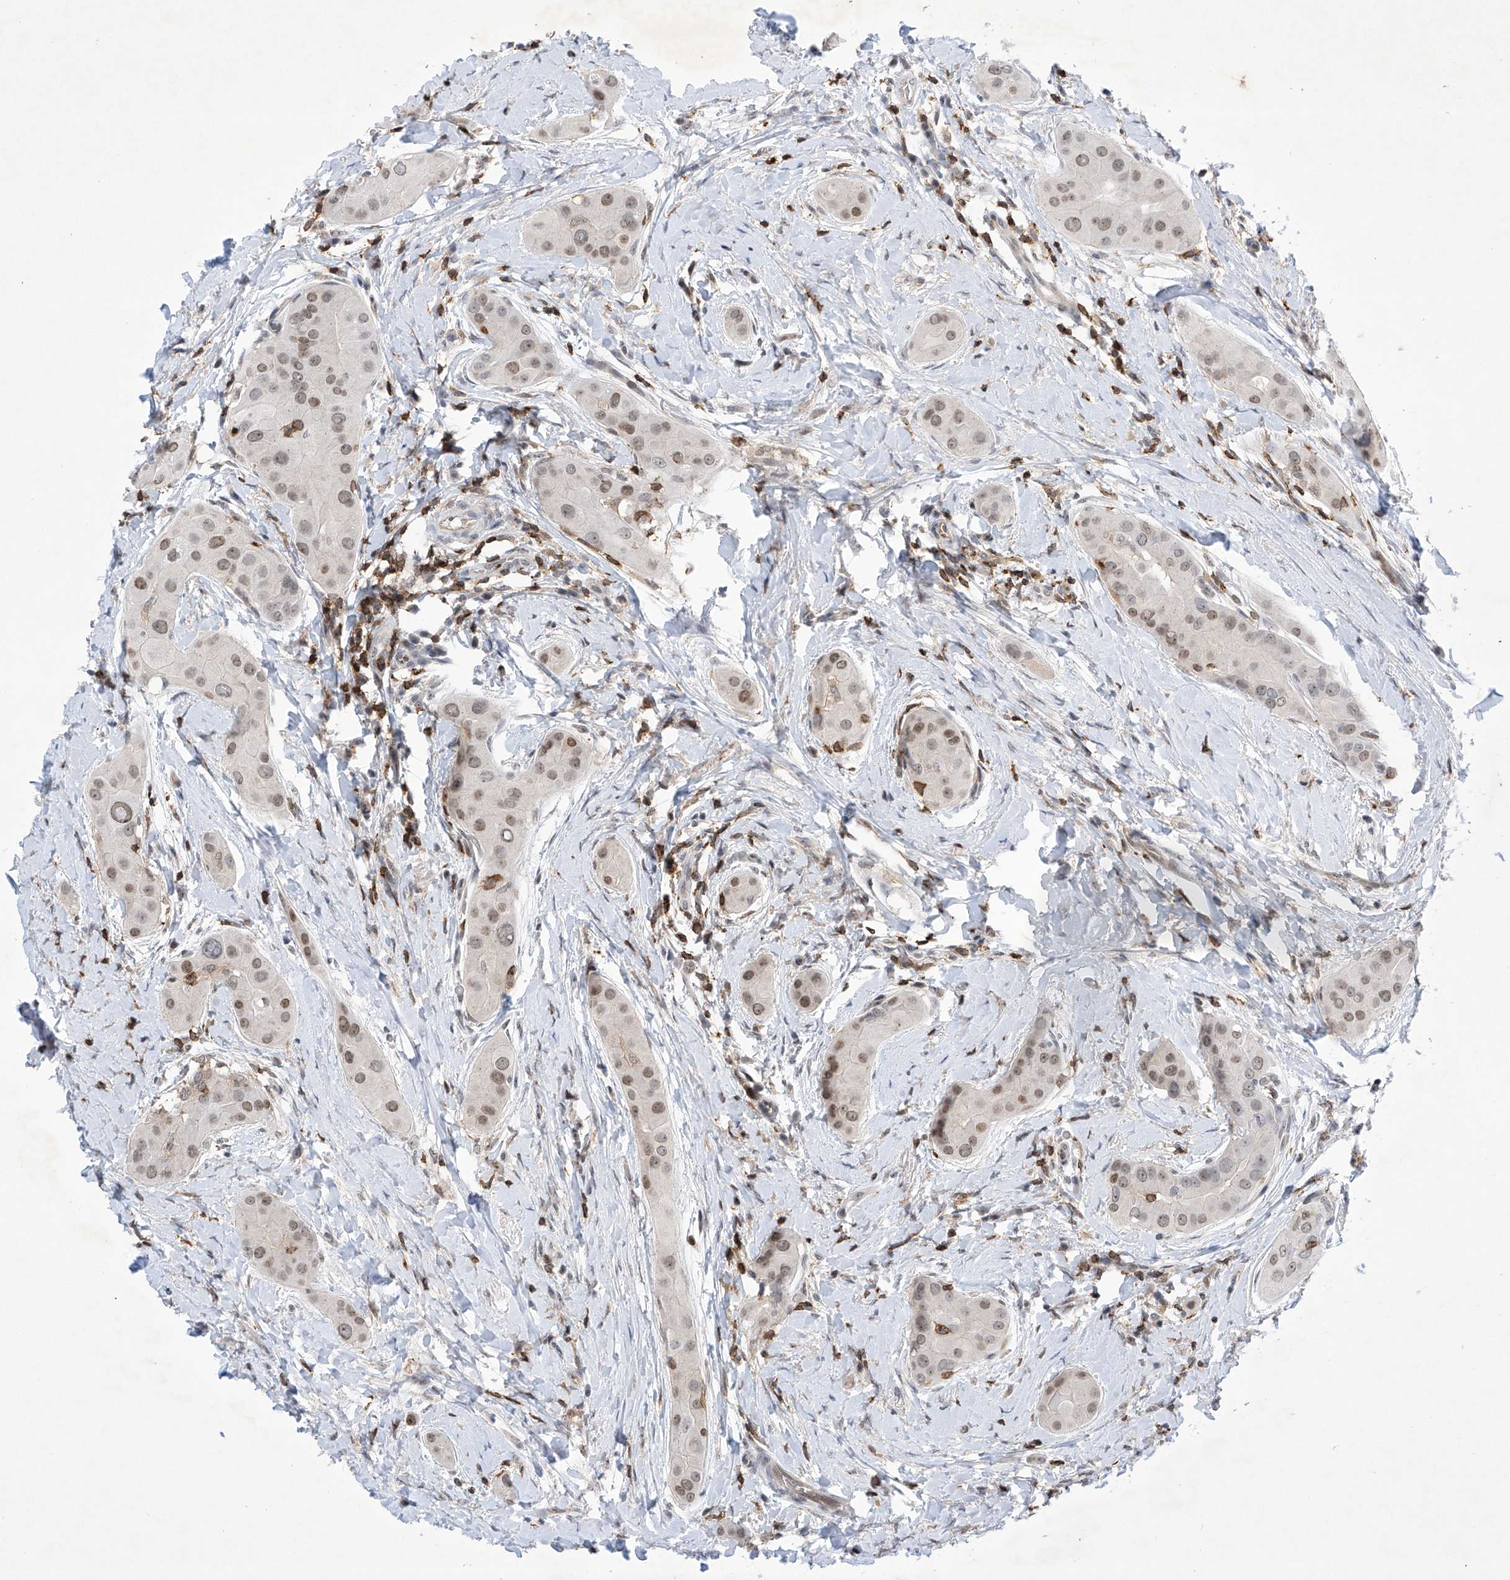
{"staining": {"intensity": "moderate", "quantity": ">75%", "location": "nuclear"}, "tissue": "thyroid cancer", "cell_type": "Tumor cells", "image_type": "cancer", "snomed": [{"axis": "morphology", "description": "Papillary adenocarcinoma, NOS"}, {"axis": "topography", "description": "Thyroid gland"}], "caption": "DAB (3,3'-diaminobenzidine) immunohistochemical staining of human papillary adenocarcinoma (thyroid) reveals moderate nuclear protein positivity in approximately >75% of tumor cells. (IHC, brightfield microscopy, high magnification).", "gene": "MSL3", "patient": {"sex": "male", "age": 33}}